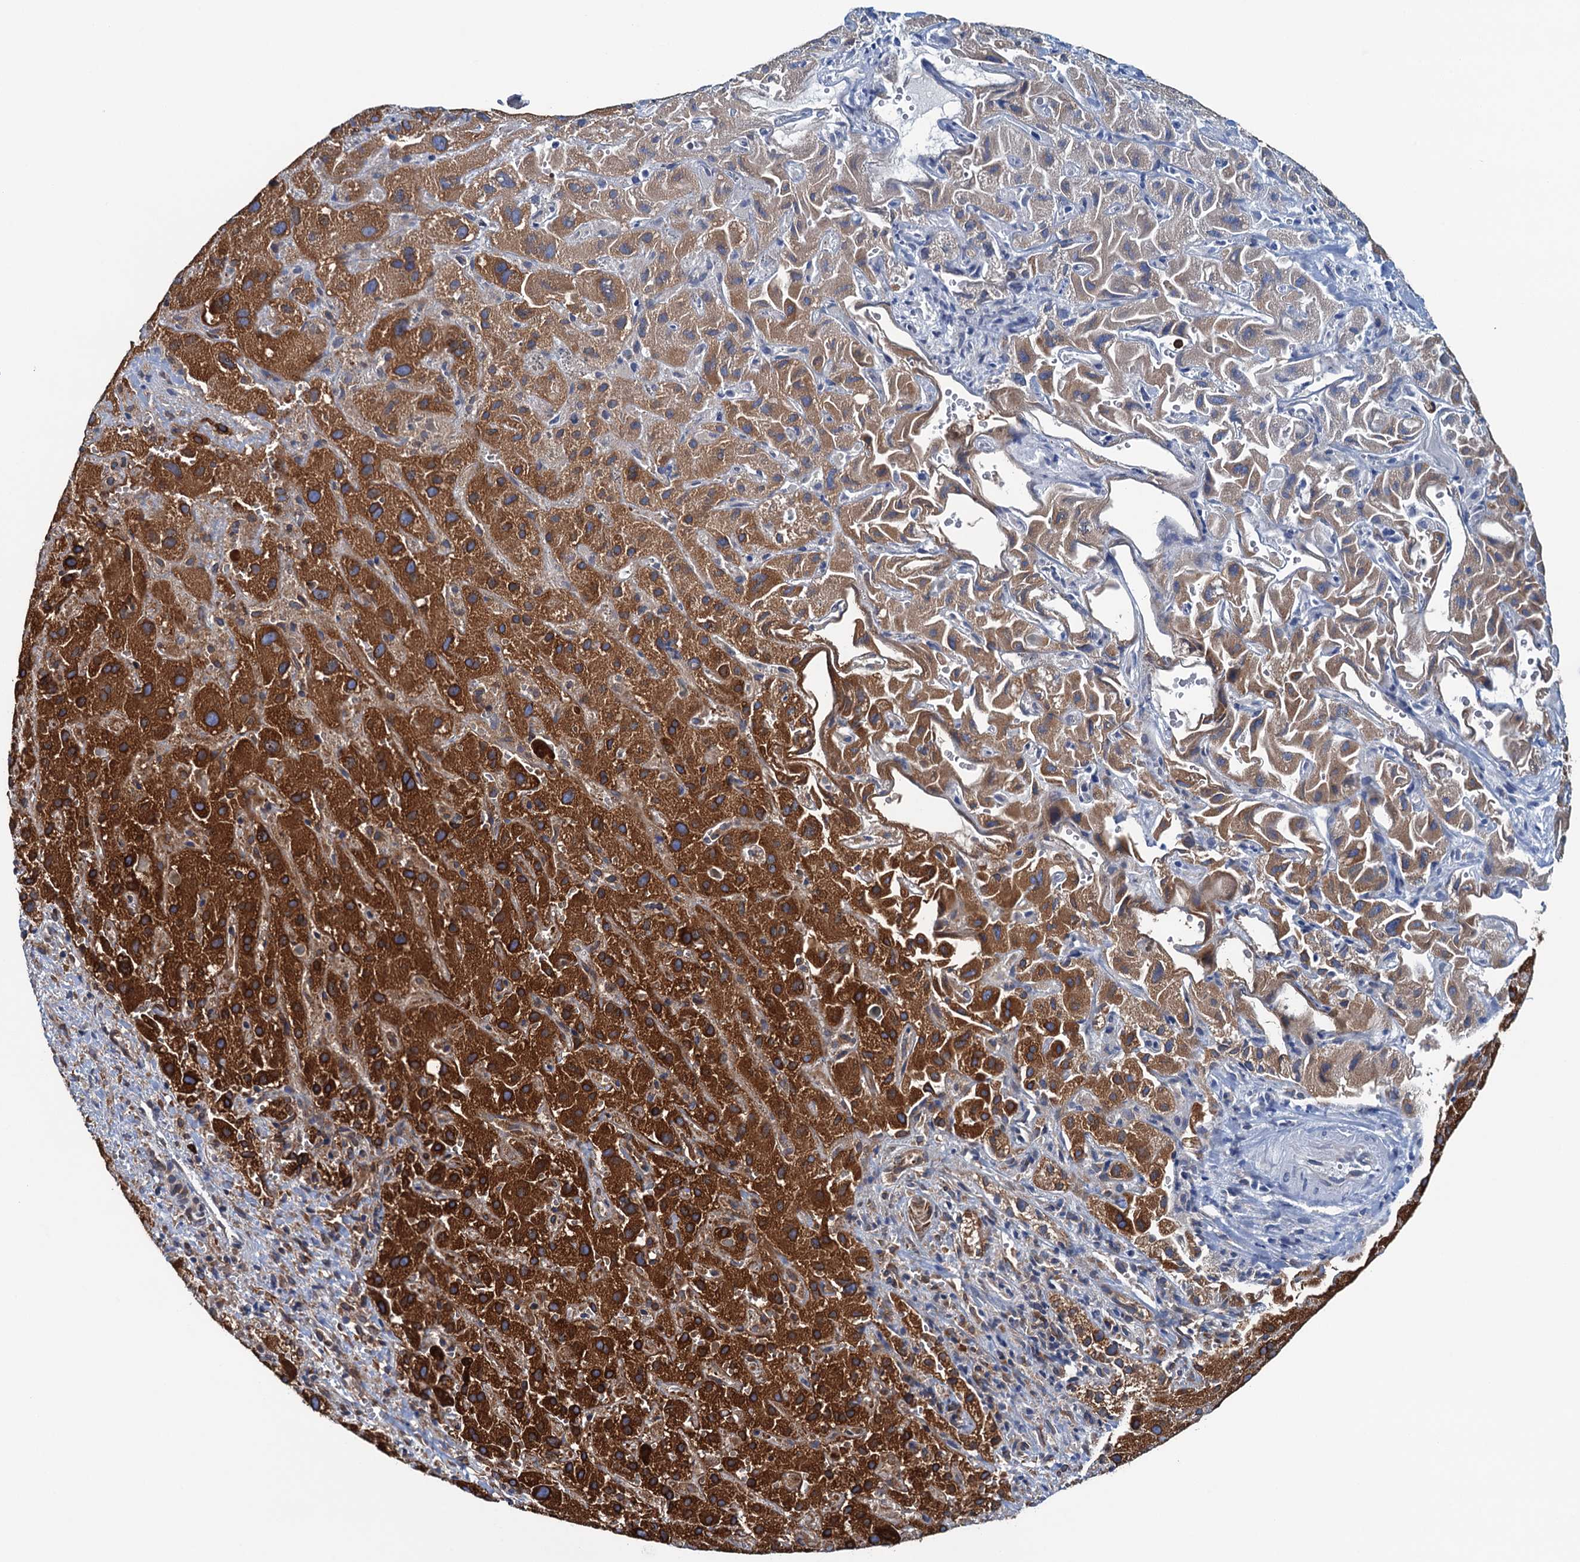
{"staining": {"intensity": "strong", "quantity": "25%-75%", "location": "cytoplasmic/membranous"}, "tissue": "liver cancer", "cell_type": "Tumor cells", "image_type": "cancer", "snomed": [{"axis": "morphology", "description": "Cholangiocarcinoma"}, {"axis": "topography", "description": "Liver"}], "caption": "Protein staining of cholangiocarcinoma (liver) tissue reveals strong cytoplasmic/membranous staining in about 25%-75% of tumor cells.", "gene": "TMEM205", "patient": {"sex": "female", "age": 52}}